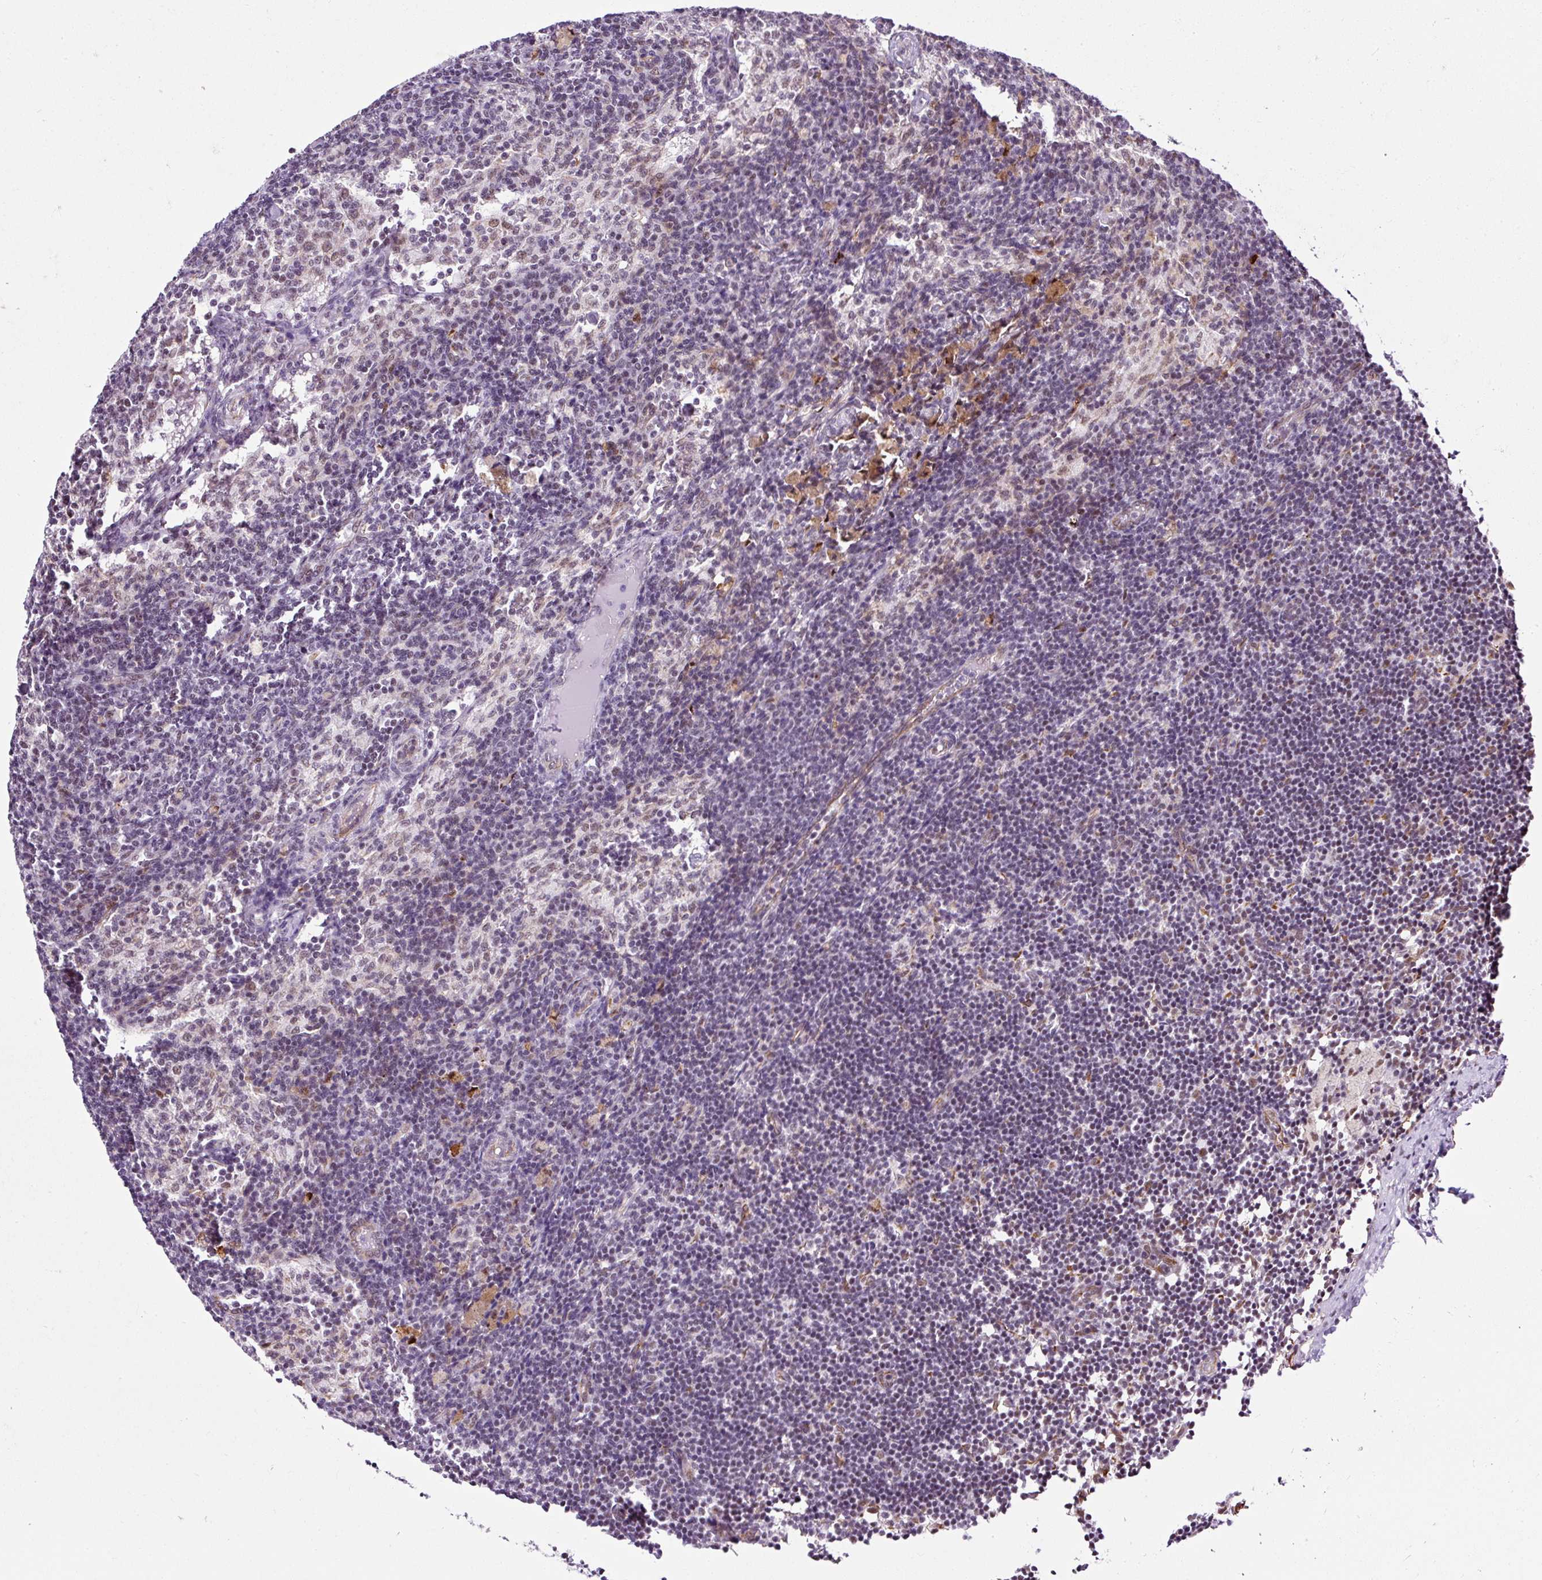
{"staining": {"intensity": "moderate", "quantity": "25%-75%", "location": "nuclear"}, "tissue": "lymph node", "cell_type": "Non-germinal center cells", "image_type": "normal", "snomed": [{"axis": "morphology", "description": "Normal tissue, NOS"}, {"axis": "topography", "description": "Lymph node"}], "caption": "Protein positivity by IHC displays moderate nuclear expression in approximately 25%-75% of non-germinal center cells in benign lymph node.", "gene": "FMC1", "patient": {"sex": "male", "age": 49}}